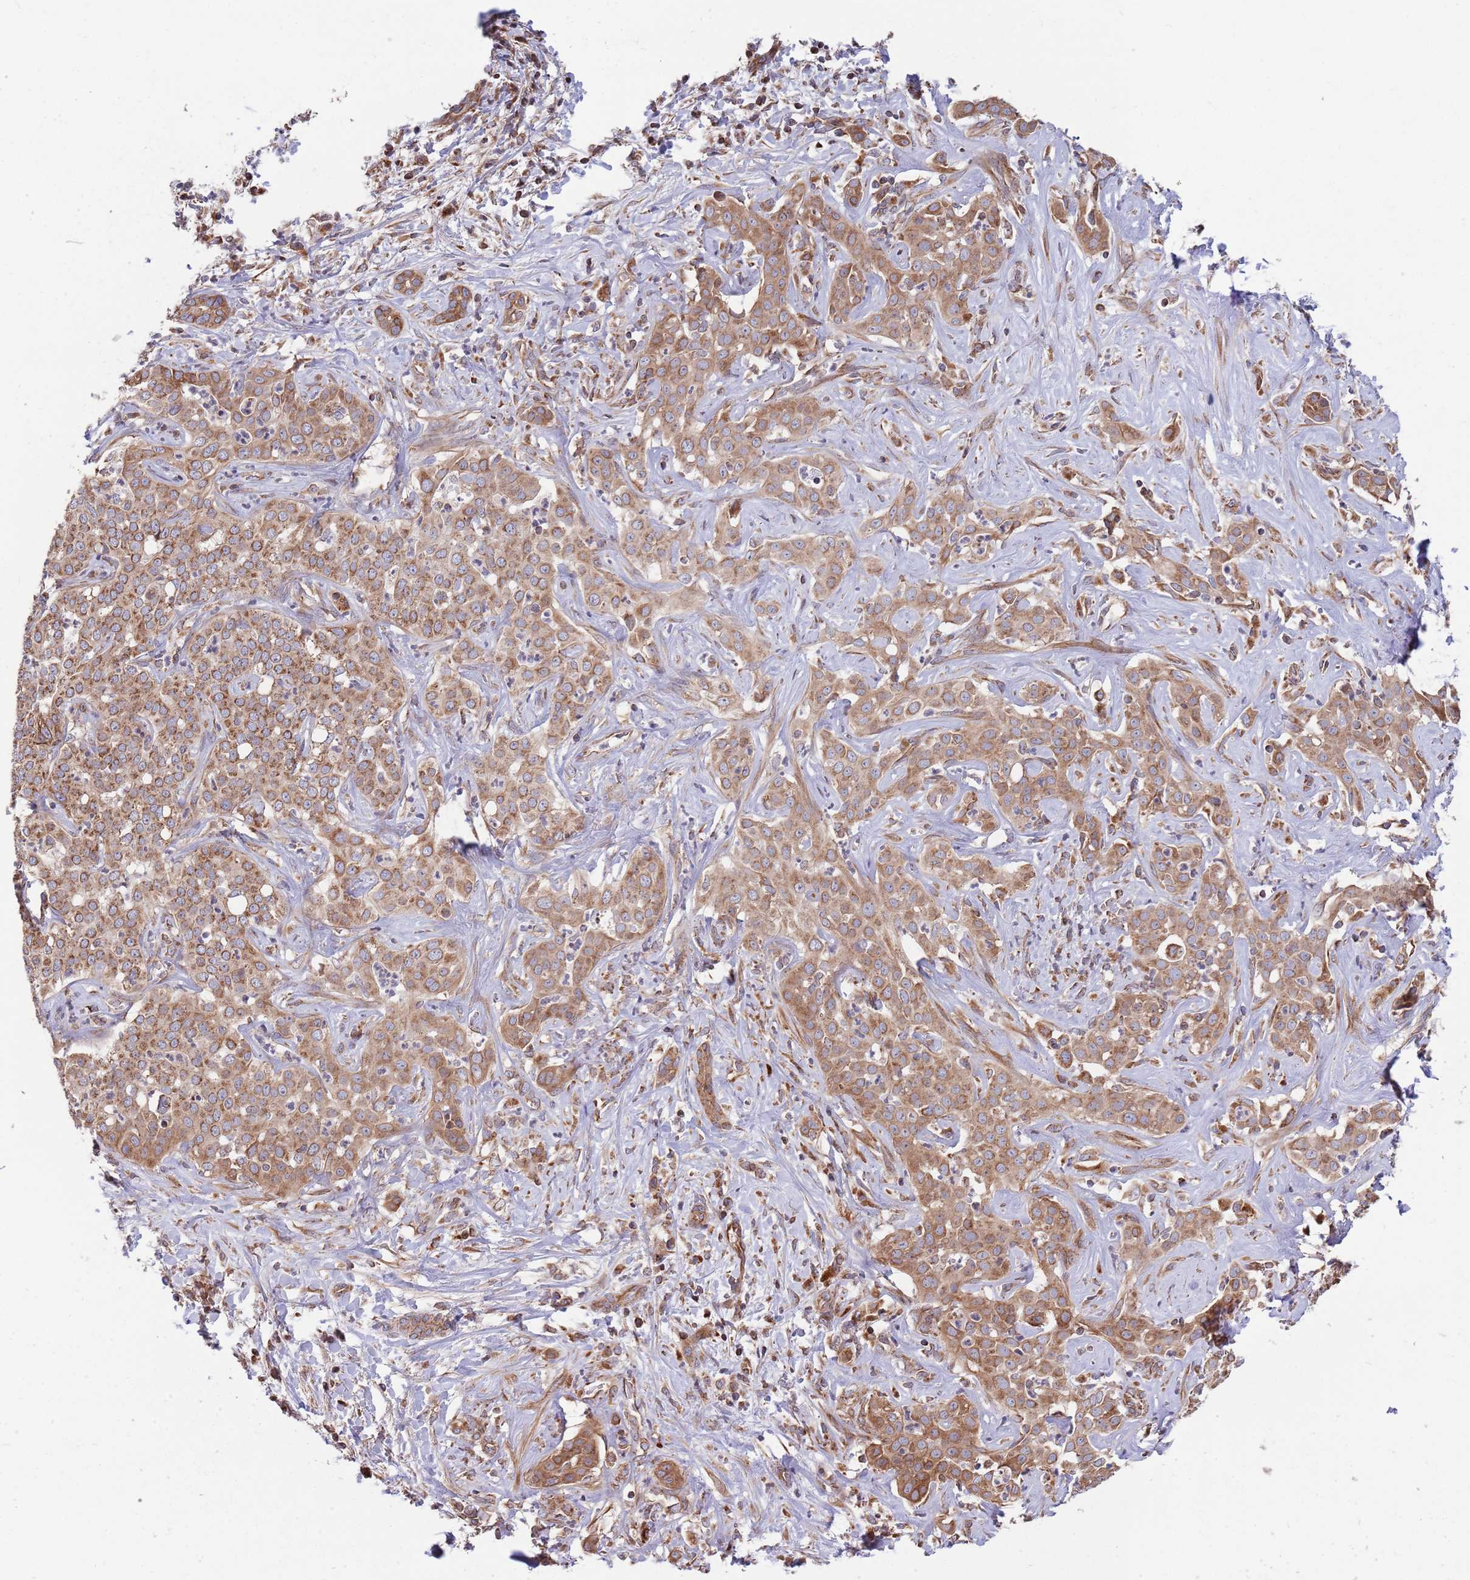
{"staining": {"intensity": "moderate", "quantity": ">75%", "location": "cytoplasmic/membranous"}, "tissue": "liver cancer", "cell_type": "Tumor cells", "image_type": "cancer", "snomed": [{"axis": "morphology", "description": "Cholangiocarcinoma"}, {"axis": "topography", "description": "Liver"}], "caption": "IHC photomicrograph of human cholangiocarcinoma (liver) stained for a protein (brown), which shows medium levels of moderate cytoplasmic/membranous positivity in about >75% of tumor cells.", "gene": "ATP5PD", "patient": {"sex": "male", "age": 67}}